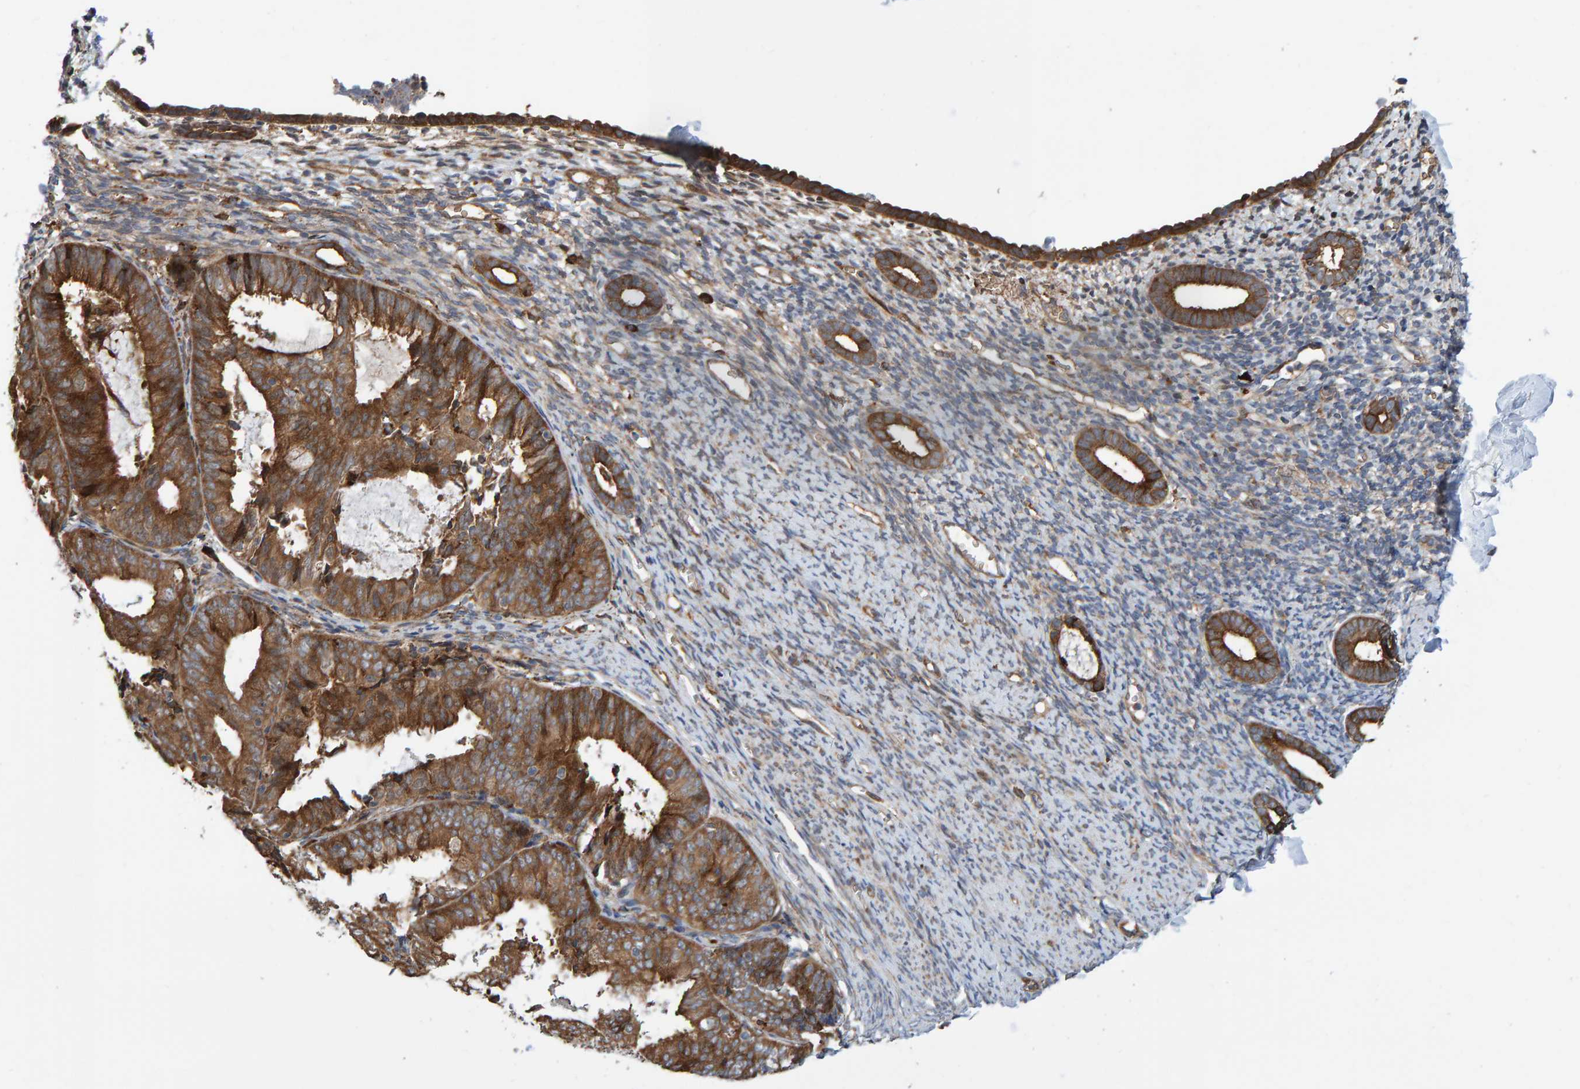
{"staining": {"intensity": "weak", "quantity": "<25%", "location": "cytoplasmic/membranous"}, "tissue": "endometrium", "cell_type": "Cells in endometrial stroma", "image_type": "normal", "snomed": [{"axis": "morphology", "description": "Normal tissue, NOS"}, {"axis": "morphology", "description": "Adenocarcinoma, NOS"}, {"axis": "topography", "description": "Endometrium"}], "caption": "Benign endometrium was stained to show a protein in brown. There is no significant expression in cells in endometrial stroma. (DAB immunohistochemistry (IHC) with hematoxylin counter stain).", "gene": "KIAA0753", "patient": {"sex": "female", "age": 57}}